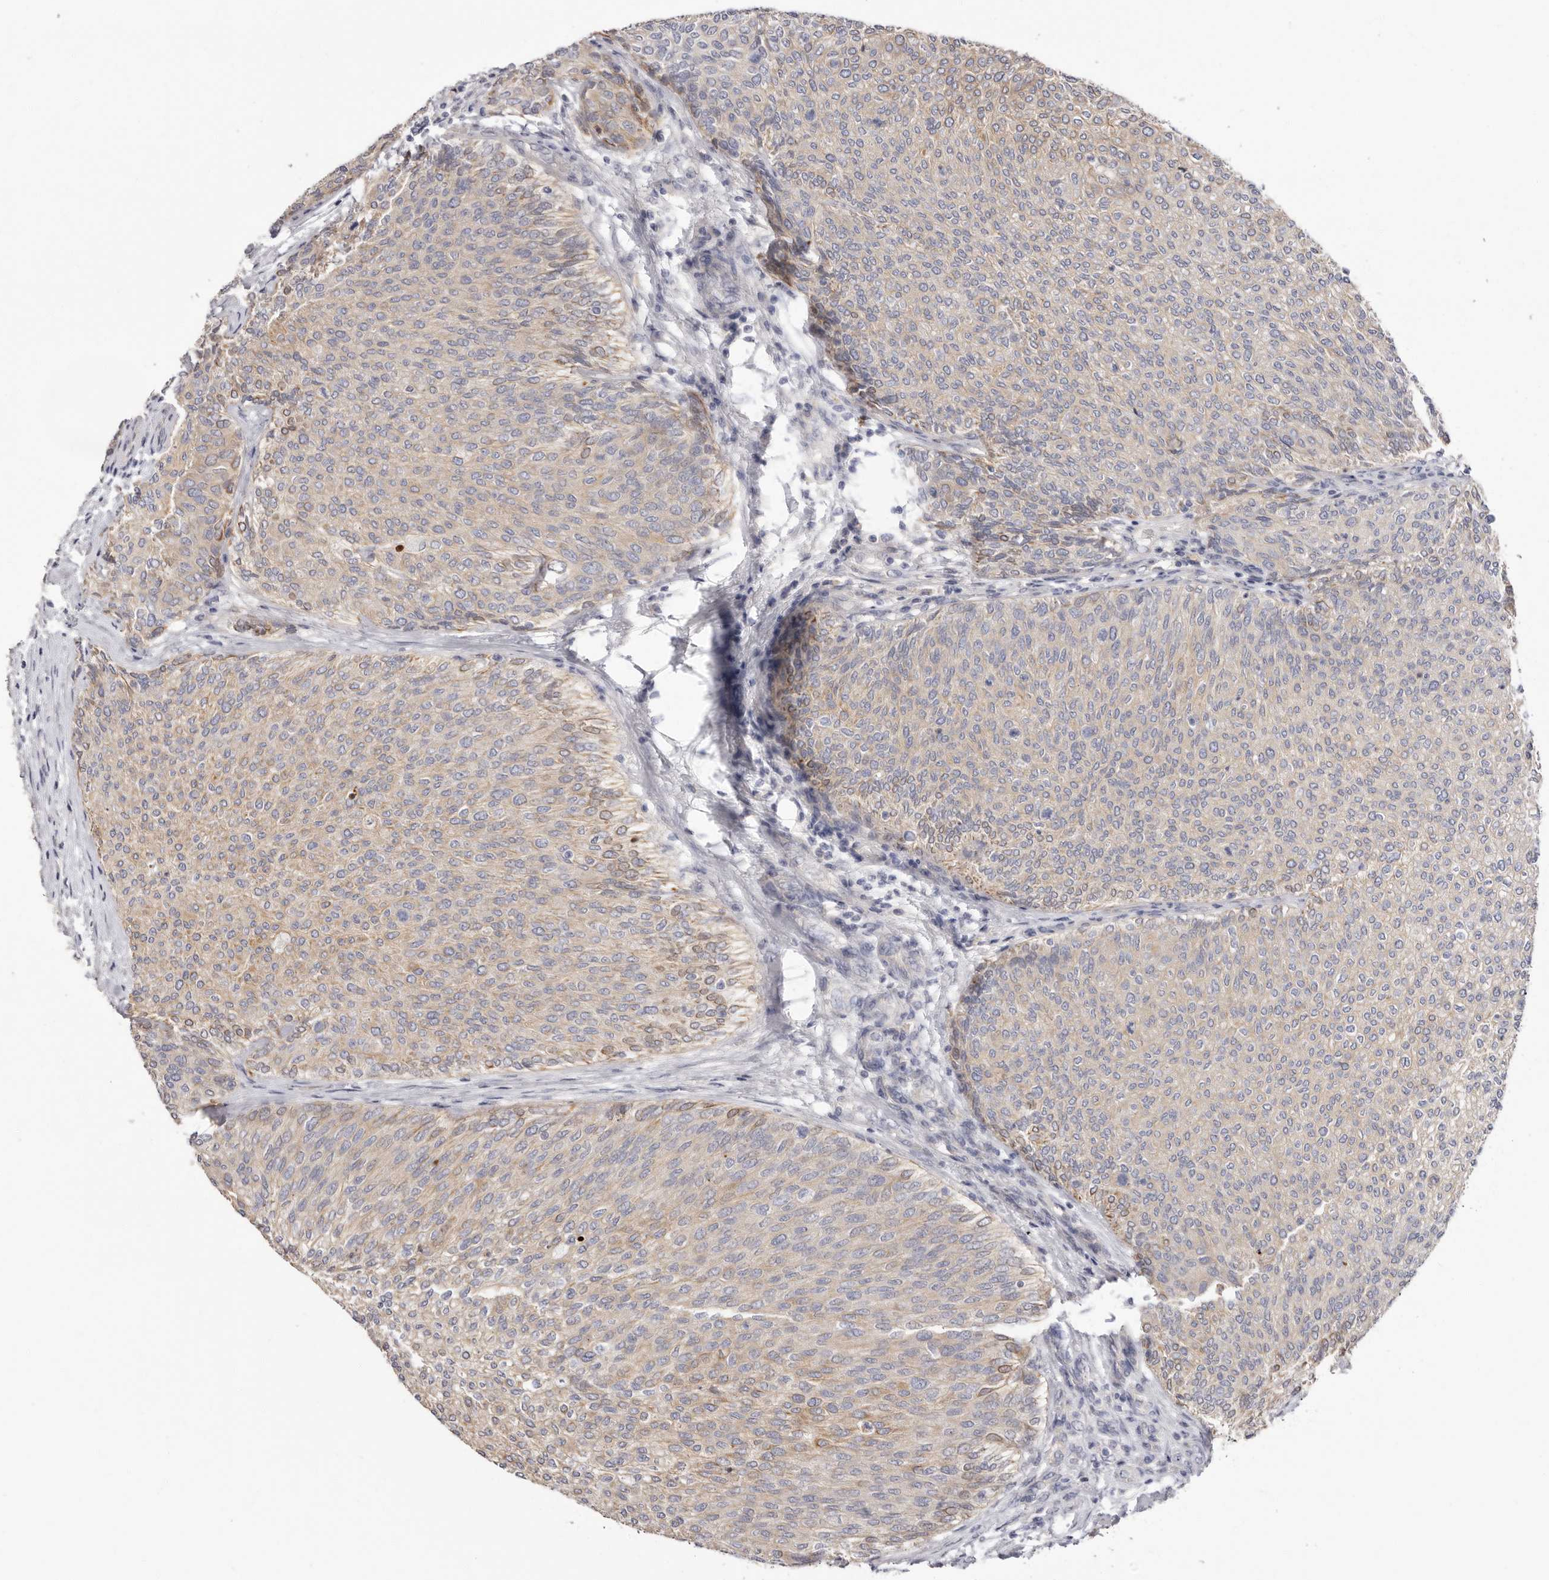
{"staining": {"intensity": "moderate", "quantity": "<25%", "location": "cytoplasmic/membranous"}, "tissue": "urothelial cancer", "cell_type": "Tumor cells", "image_type": "cancer", "snomed": [{"axis": "morphology", "description": "Urothelial carcinoma, Low grade"}, {"axis": "topography", "description": "Urinary bladder"}], "caption": "DAB immunohistochemical staining of human urothelial cancer demonstrates moderate cytoplasmic/membranous protein staining in approximately <25% of tumor cells. The staining was performed using DAB (3,3'-diaminobenzidine) to visualize the protein expression in brown, while the nuclei were stained in blue with hematoxylin (Magnification: 20x).", "gene": "STK16", "patient": {"sex": "female", "age": 79}}